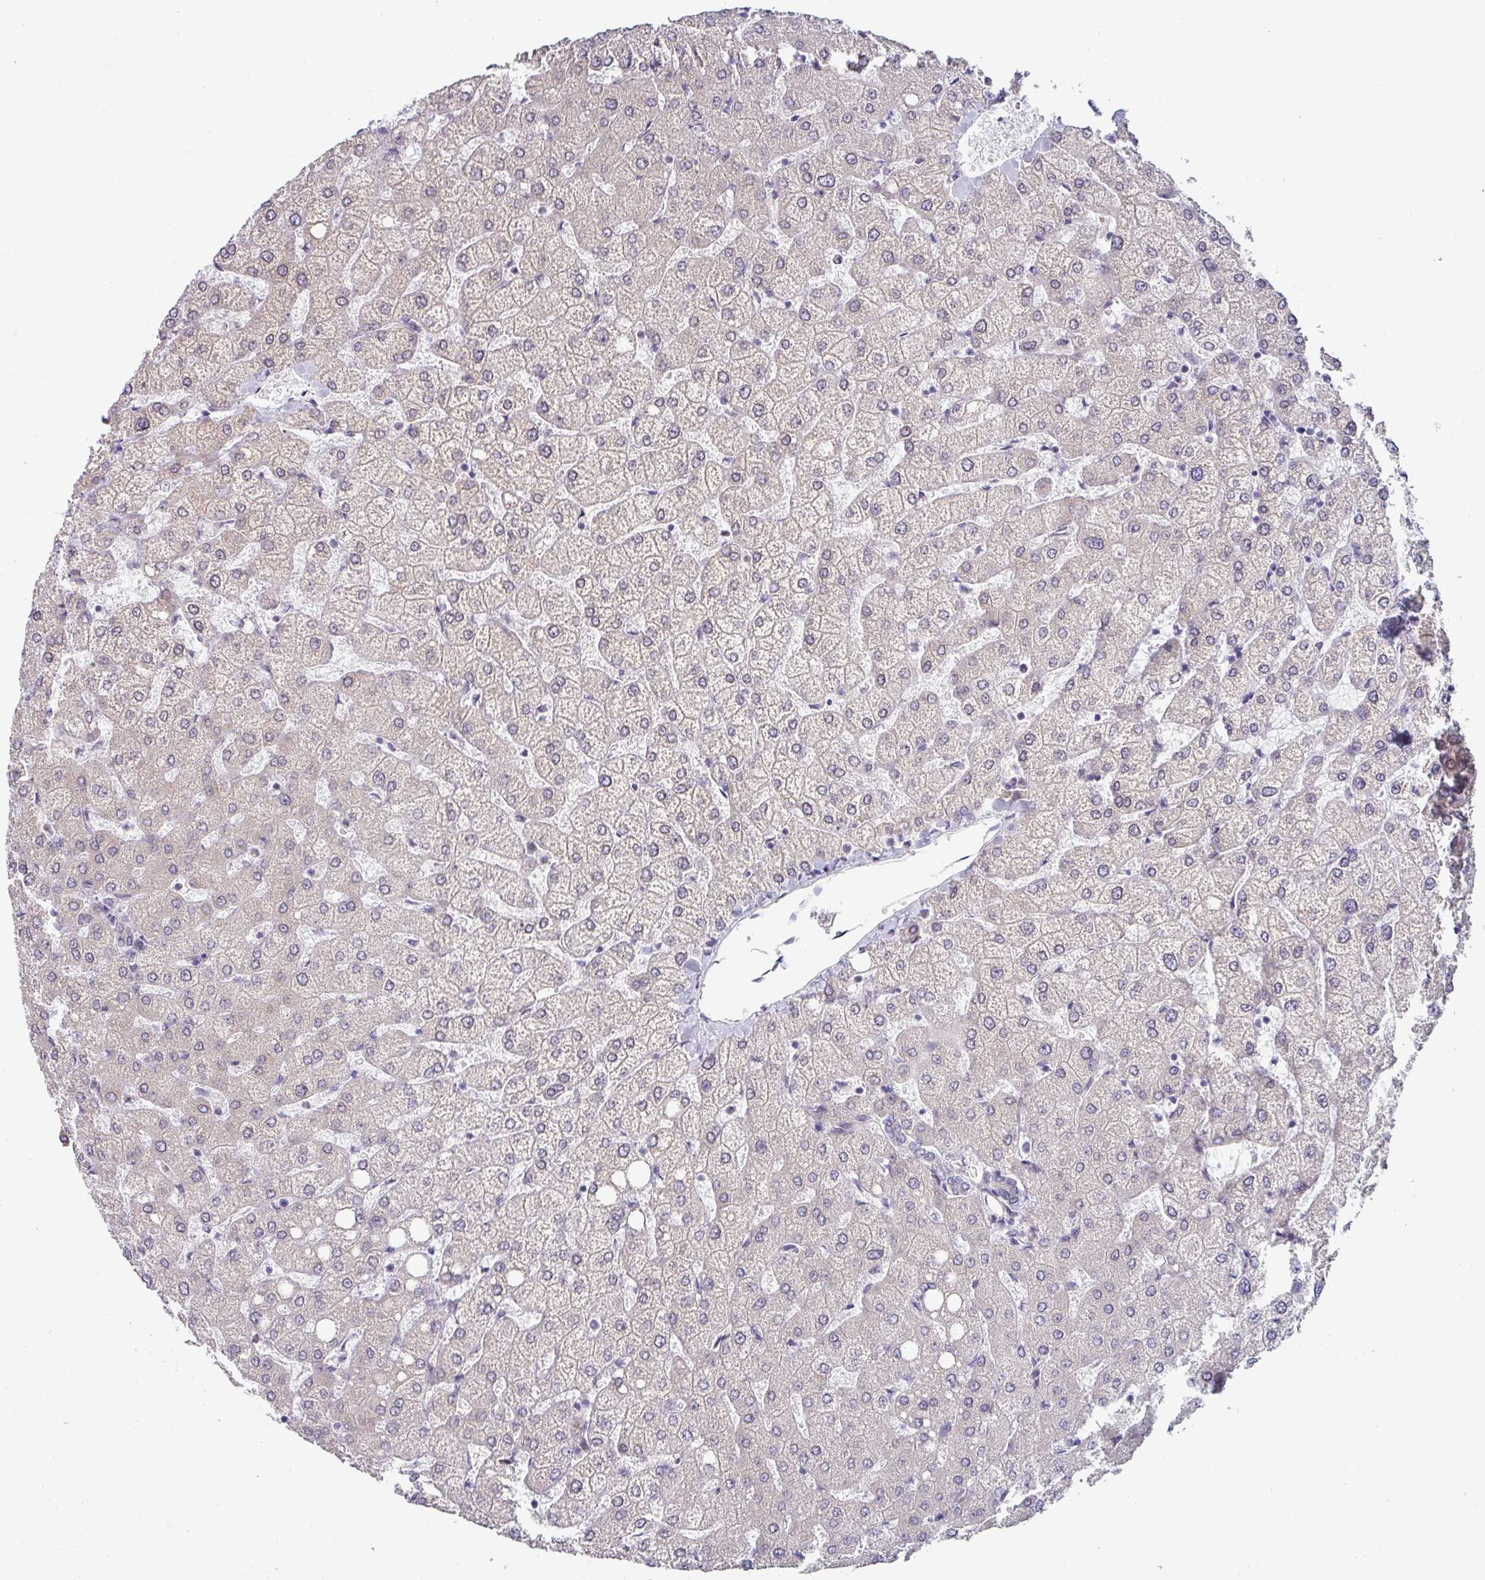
{"staining": {"intensity": "negative", "quantity": "none", "location": "none"}, "tissue": "liver", "cell_type": "Cholangiocytes", "image_type": "normal", "snomed": [{"axis": "morphology", "description": "Normal tissue, NOS"}, {"axis": "topography", "description": "Liver"}], "caption": "Immunohistochemistry histopathology image of benign human liver stained for a protein (brown), which reveals no staining in cholangiocytes.", "gene": "TMED5", "patient": {"sex": "female", "age": 54}}